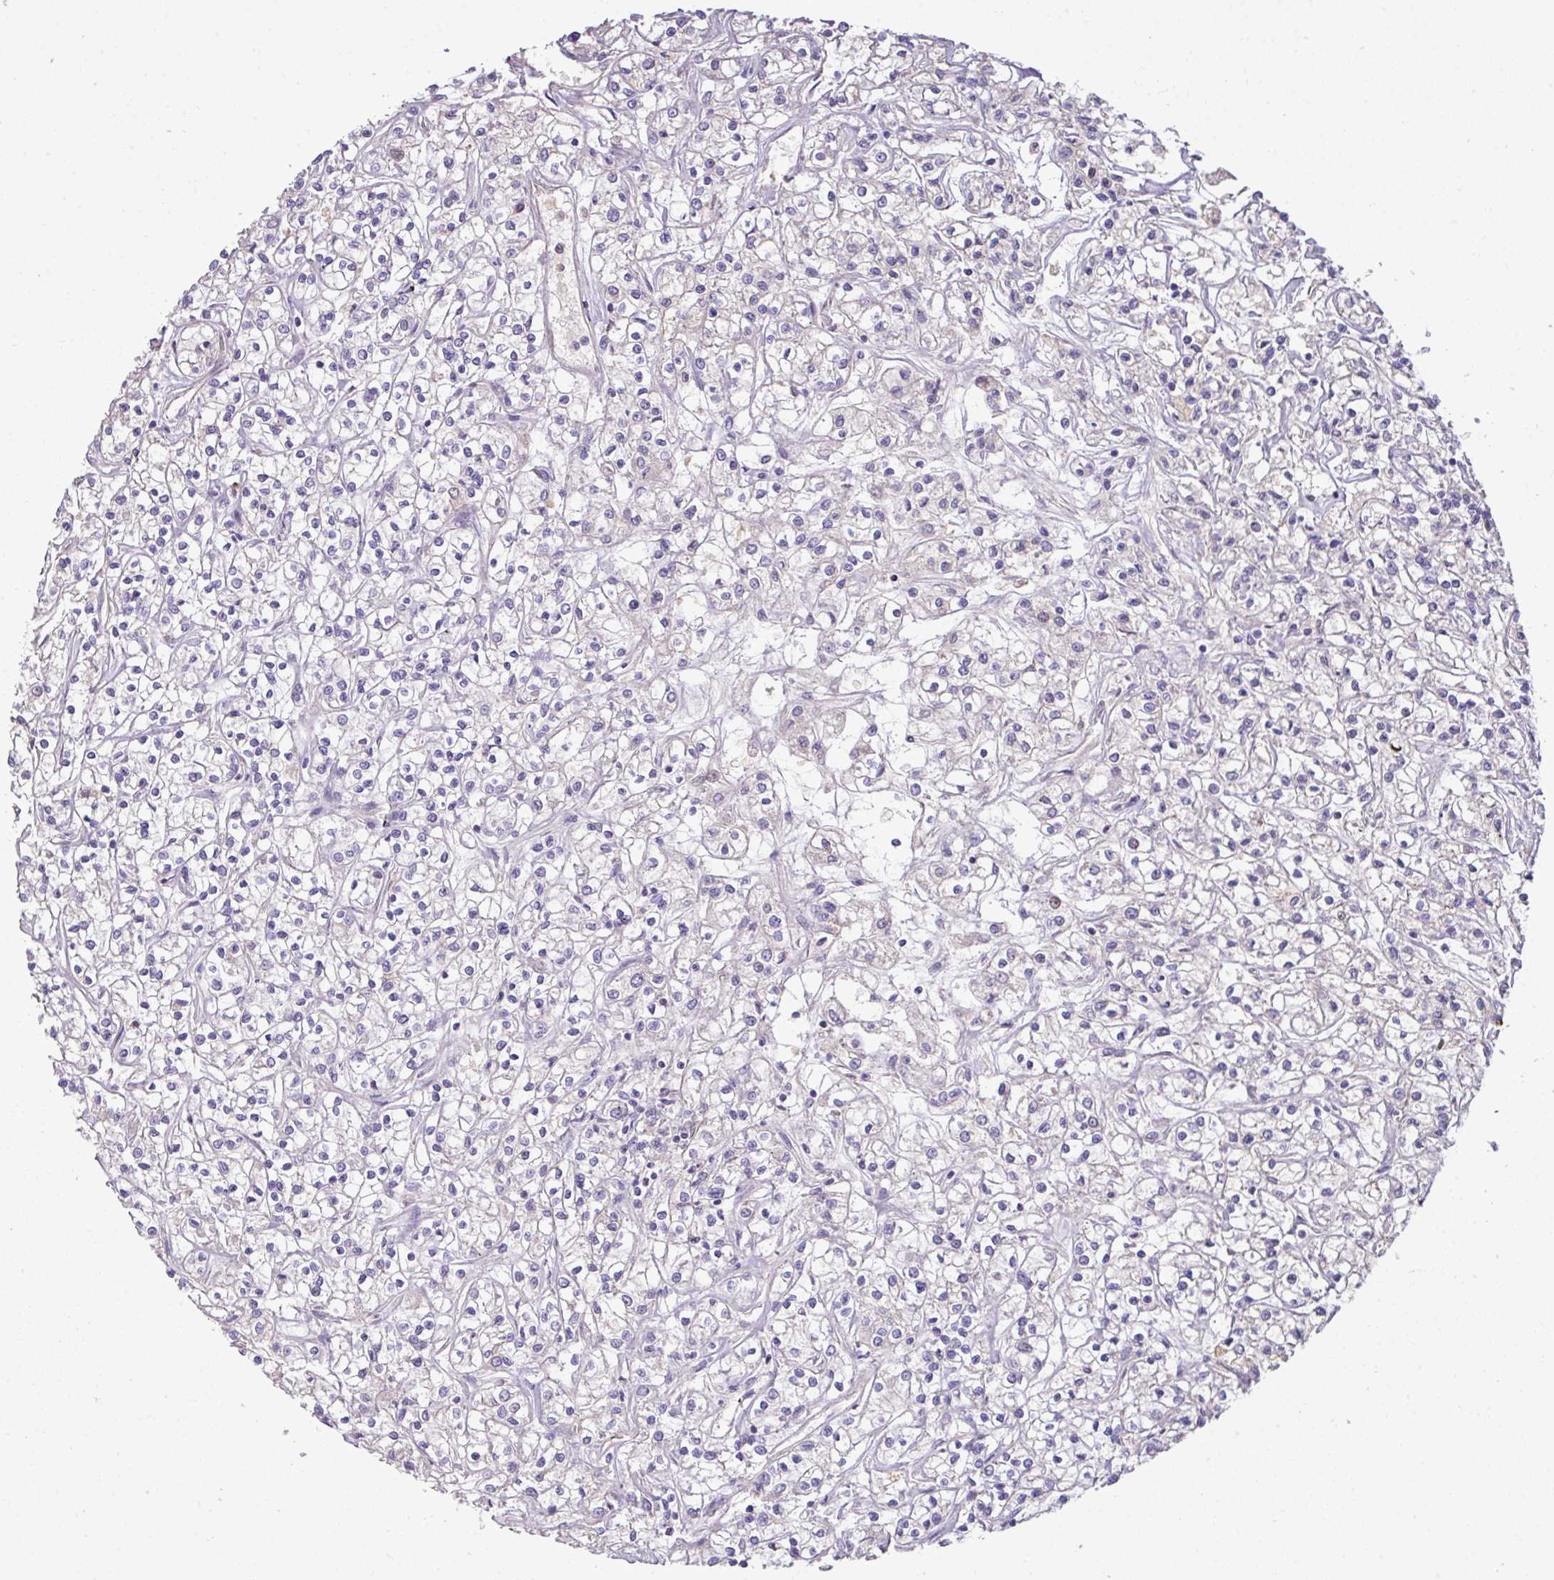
{"staining": {"intensity": "negative", "quantity": "none", "location": "none"}, "tissue": "renal cancer", "cell_type": "Tumor cells", "image_type": "cancer", "snomed": [{"axis": "morphology", "description": "Adenocarcinoma, NOS"}, {"axis": "topography", "description": "Kidney"}], "caption": "Tumor cells show no significant protein positivity in renal cancer.", "gene": "OR6C6", "patient": {"sex": "female", "age": 59}}